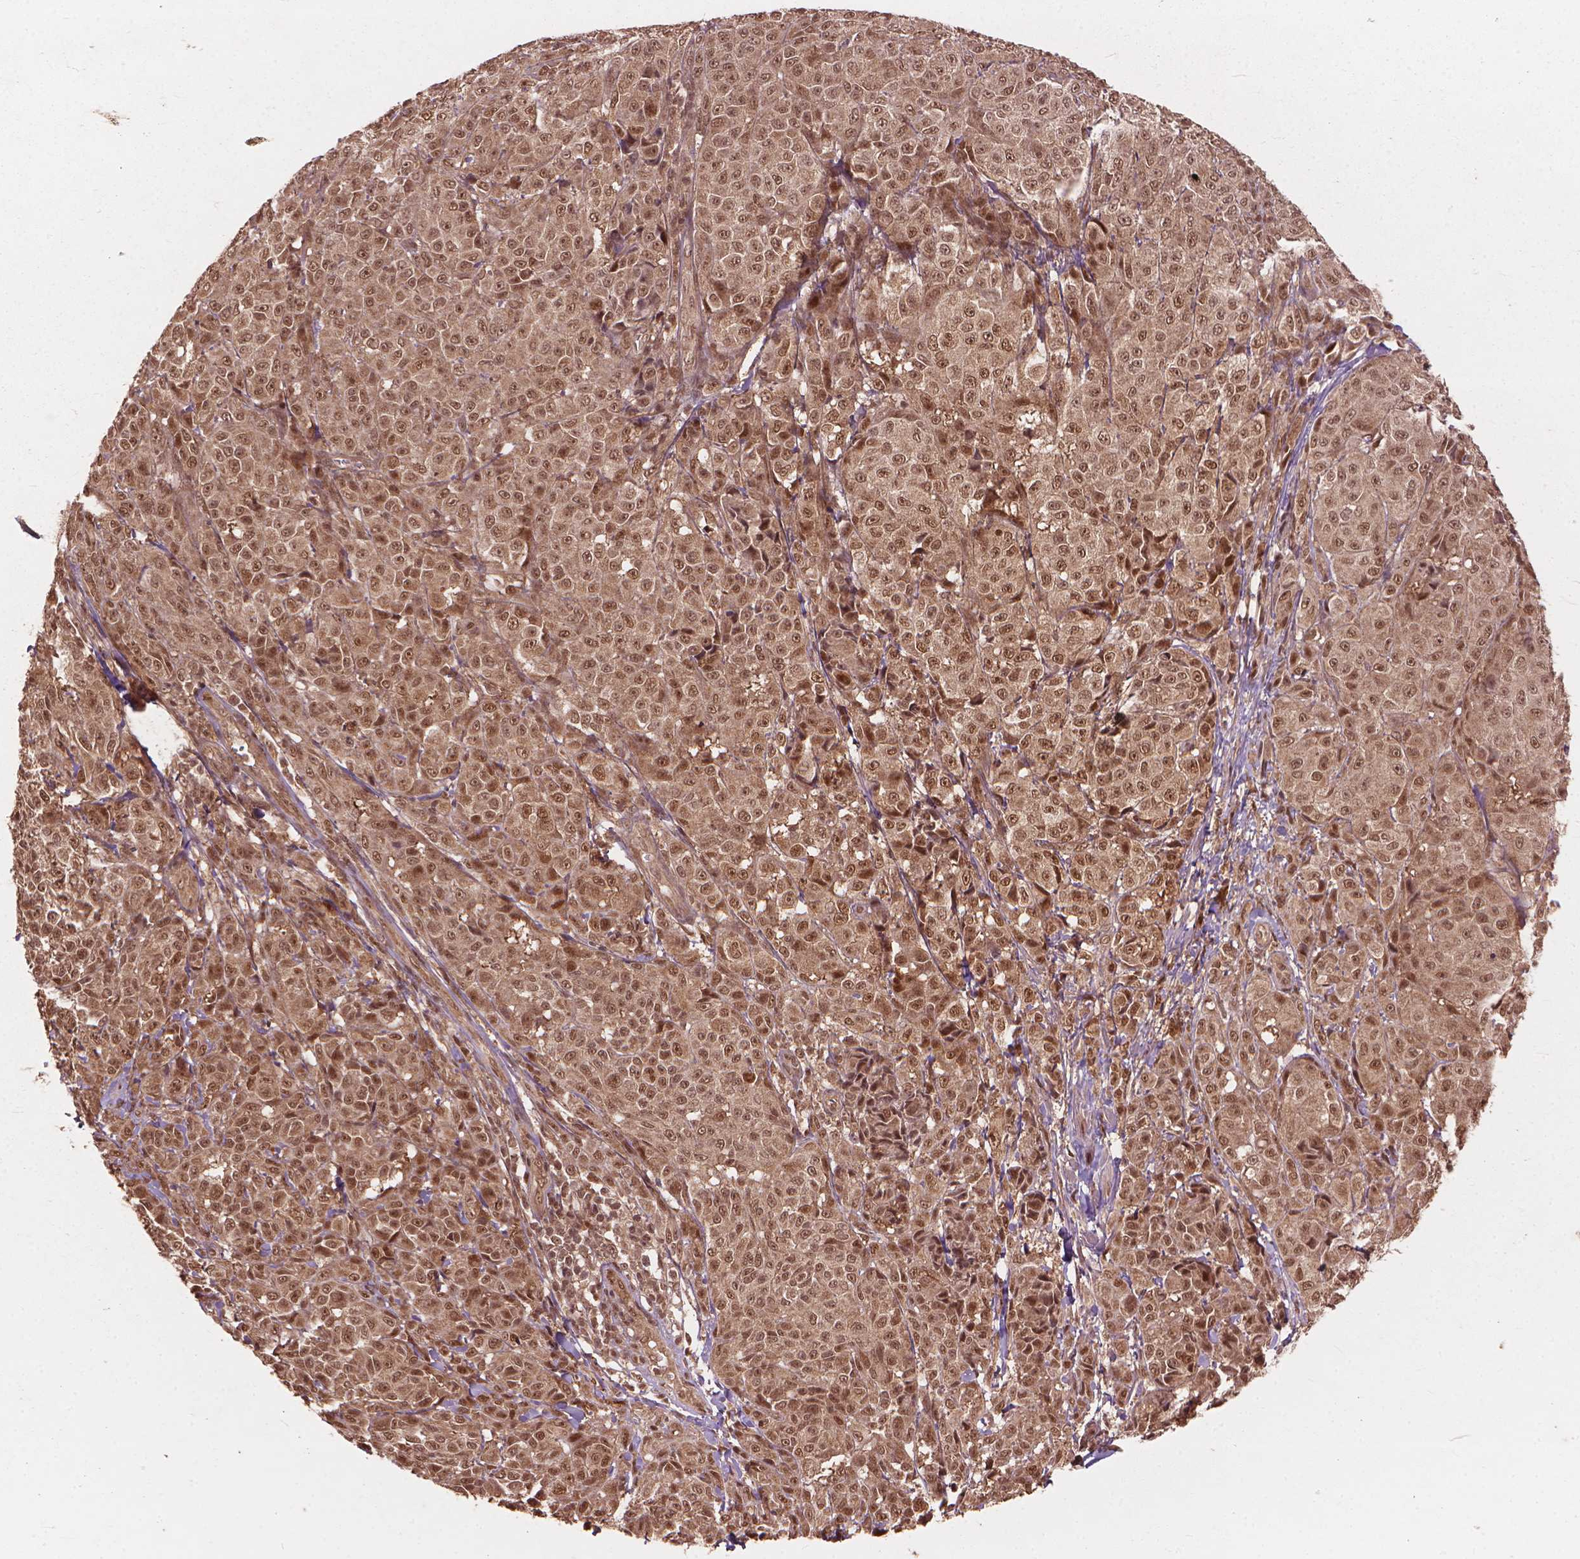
{"staining": {"intensity": "moderate", "quantity": ">75%", "location": "cytoplasmic/membranous,nuclear"}, "tissue": "melanoma", "cell_type": "Tumor cells", "image_type": "cancer", "snomed": [{"axis": "morphology", "description": "Malignant melanoma, NOS"}, {"axis": "topography", "description": "Skin"}], "caption": "A high-resolution photomicrograph shows IHC staining of melanoma, which exhibits moderate cytoplasmic/membranous and nuclear staining in about >75% of tumor cells.", "gene": "SSU72", "patient": {"sex": "male", "age": 89}}